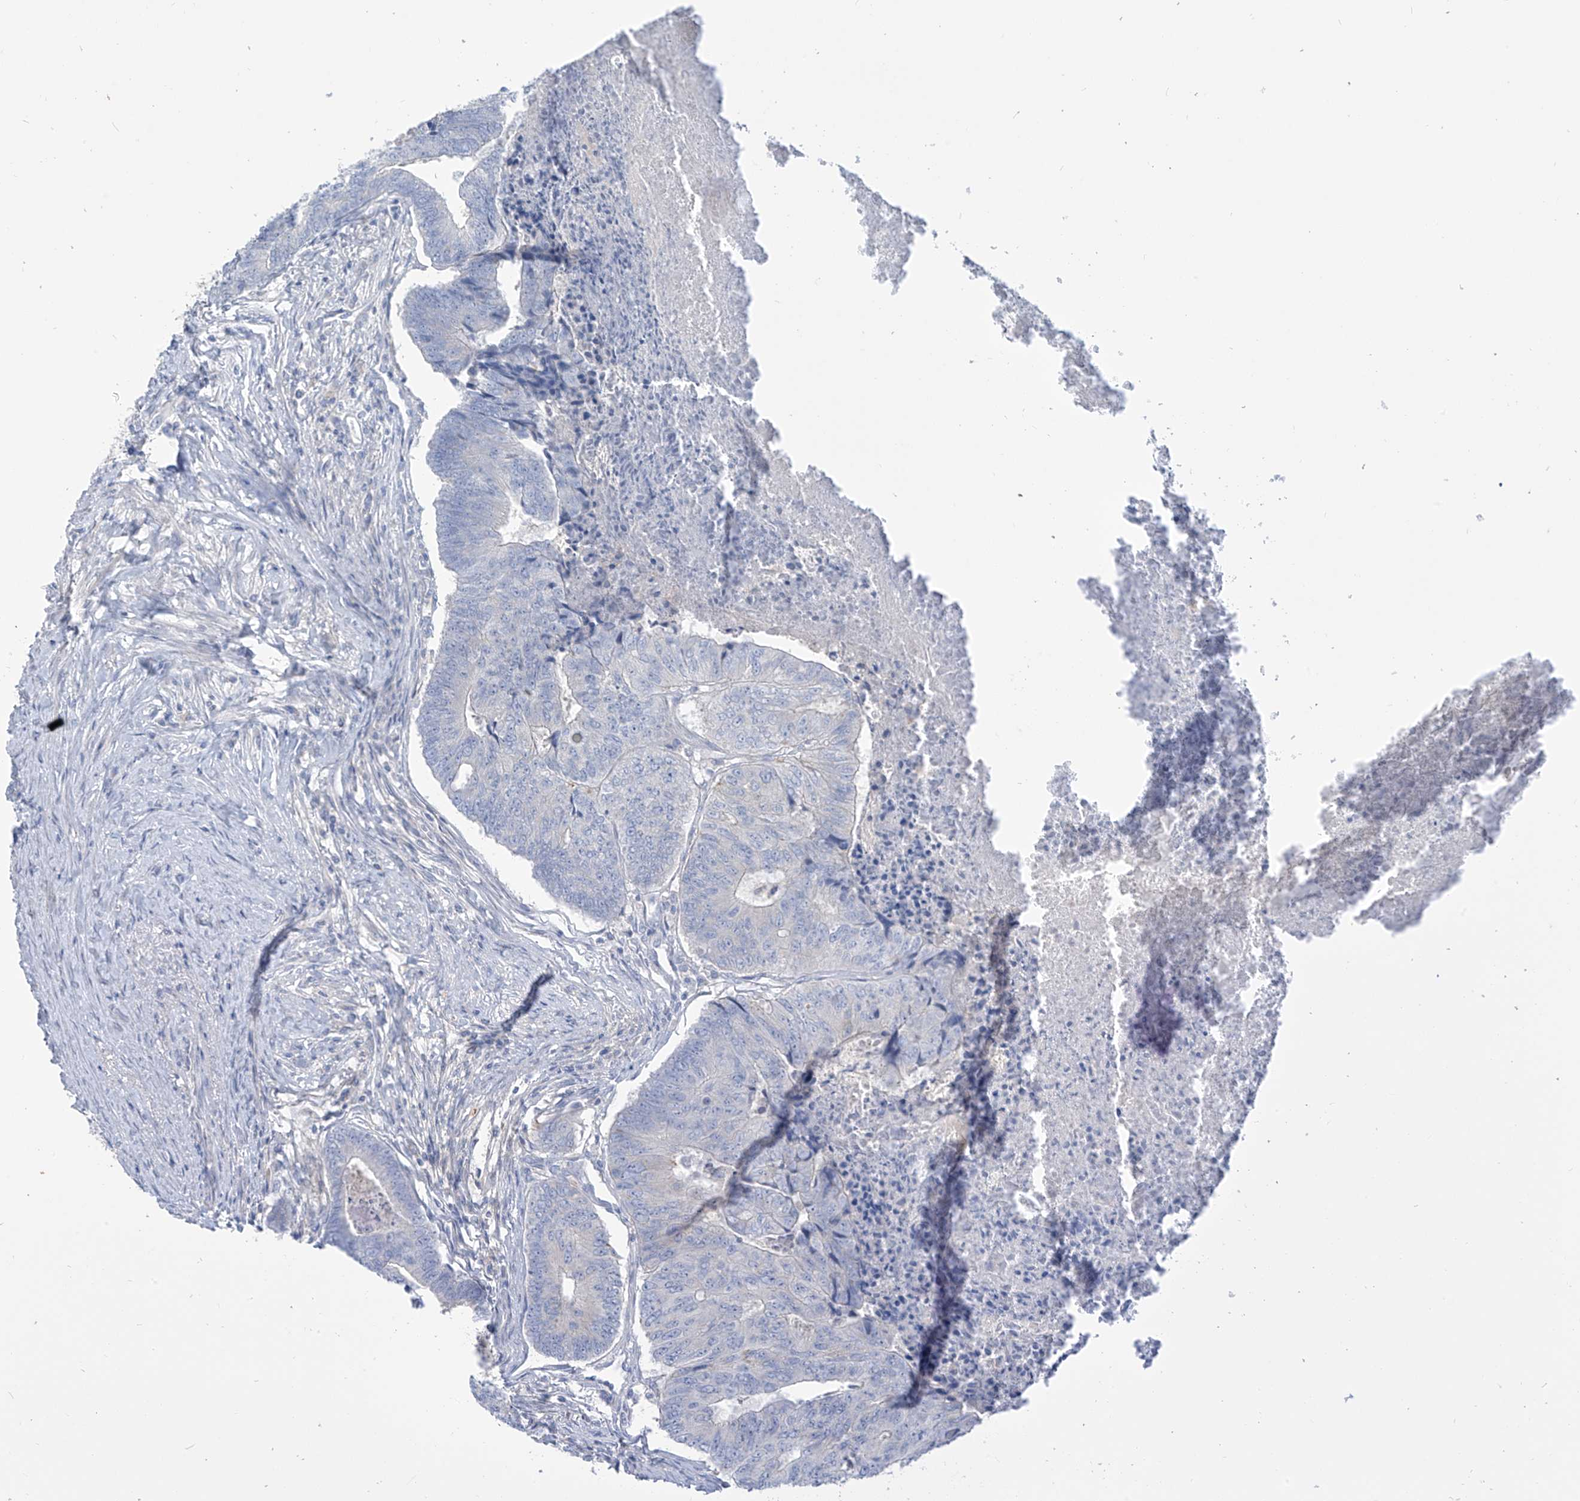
{"staining": {"intensity": "negative", "quantity": "none", "location": "none"}, "tissue": "colorectal cancer", "cell_type": "Tumor cells", "image_type": "cancer", "snomed": [{"axis": "morphology", "description": "Adenocarcinoma, NOS"}, {"axis": "topography", "description": "Colon"}], "caption": "This is a histopathology image of IHC staining of colorectal cancer (adenocarcinoma), which shows no staining in tumor cells. (DAB (3,3'-diaminobenzidine) immunohistochemistry (IHC) visualized using brightfield microscopy, high magnification).", "gene": "FABP2", "patient": {"sex": "female", "age": 67}}